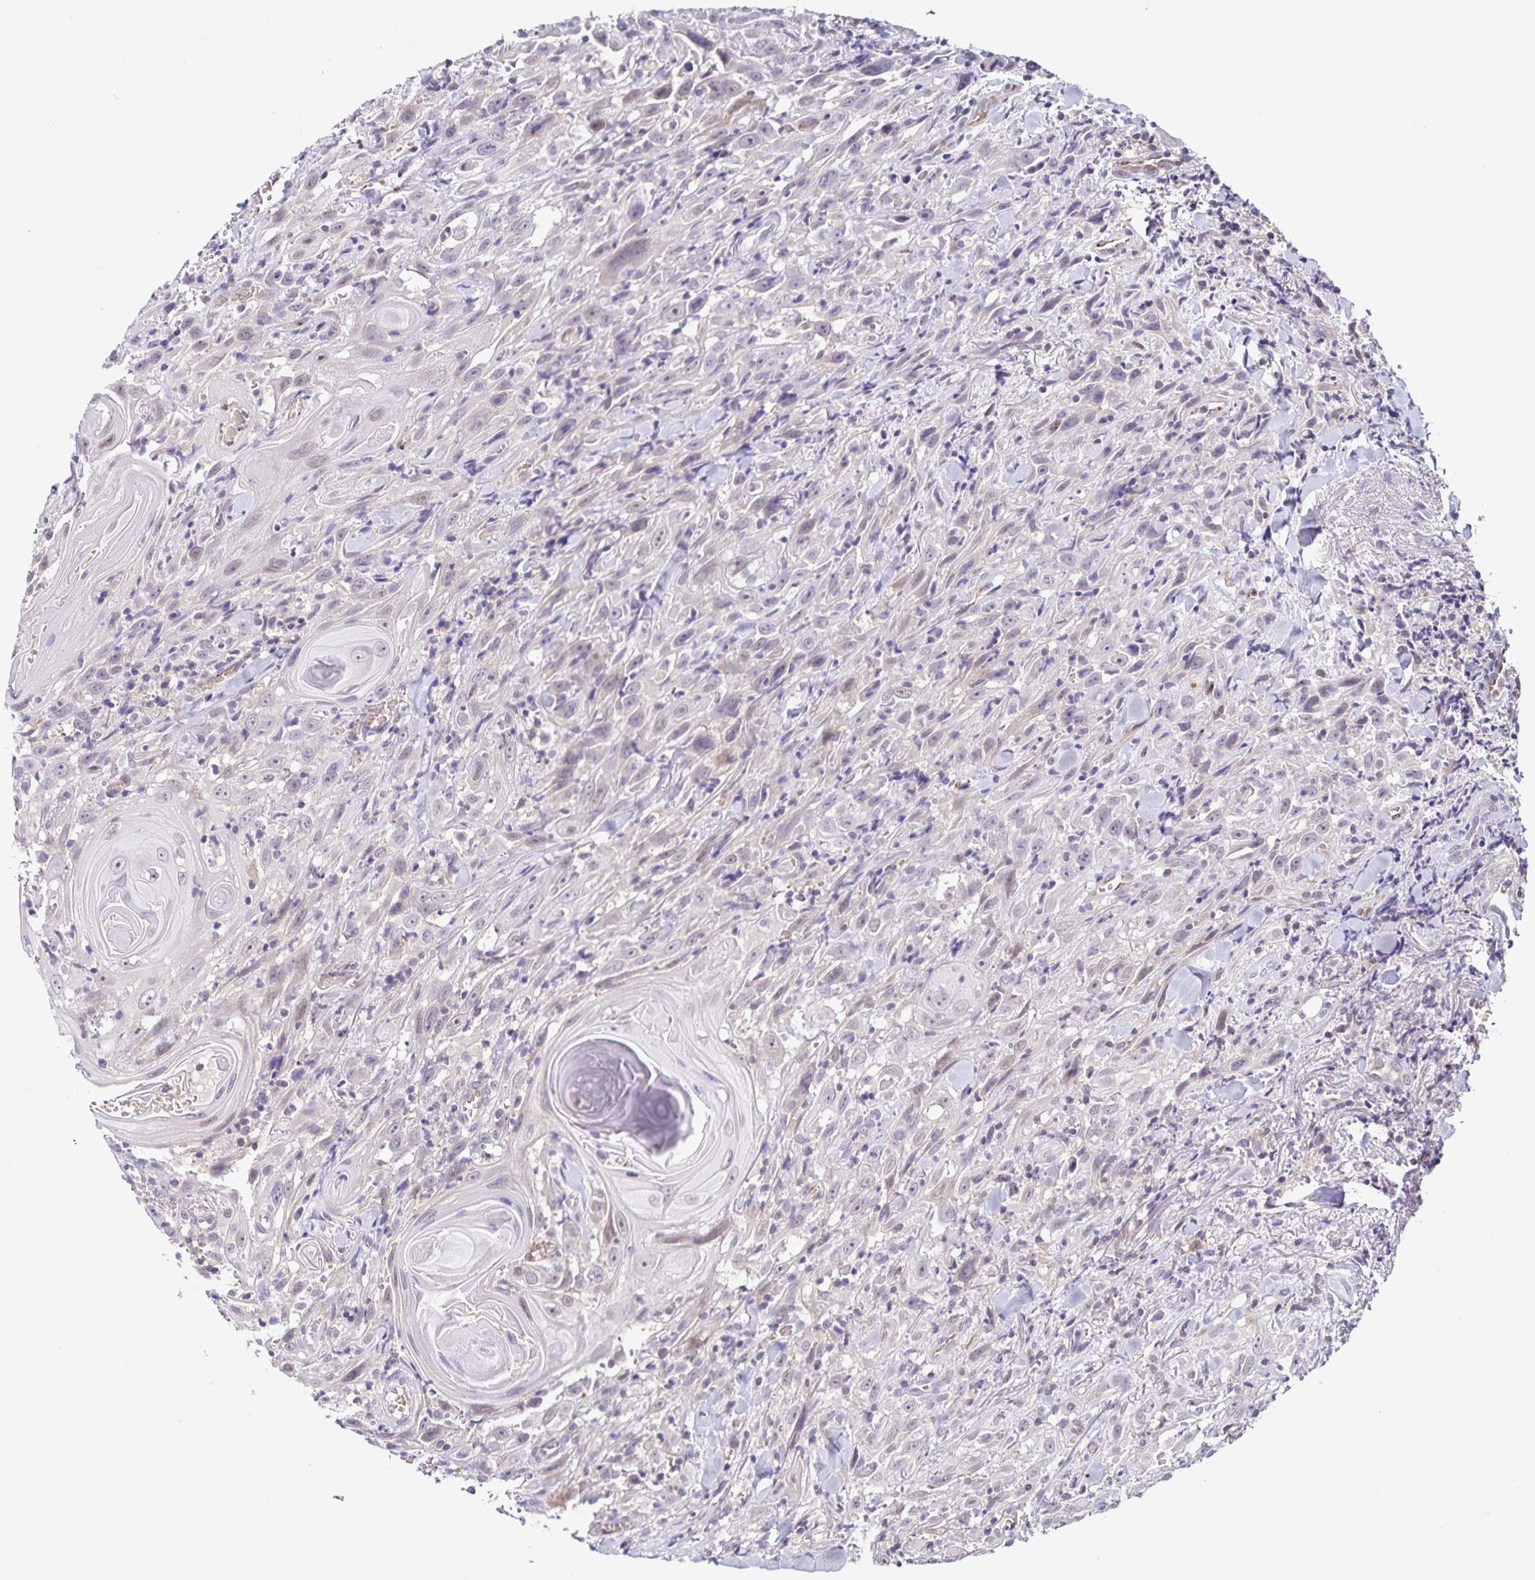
{"staining": {"intensity": "negative", "quantity": "none", "location": "none"}, "tissue": "head and neck cancer", "cell_type": "Tumor cells", "image_type": "cancer", "snomed": [{"axis": "morphology", "description": "Squamous cell carcinoma, NOS"}, {"axis": "topography", "description": "Head-Neck"}], "caption": "This is an immunohistochemistry histopathology image of human head and neck cancer. There is no positivity in tumor cells.", "gene": "STPG4", "patient": {"sex": "female", "age": 95}}